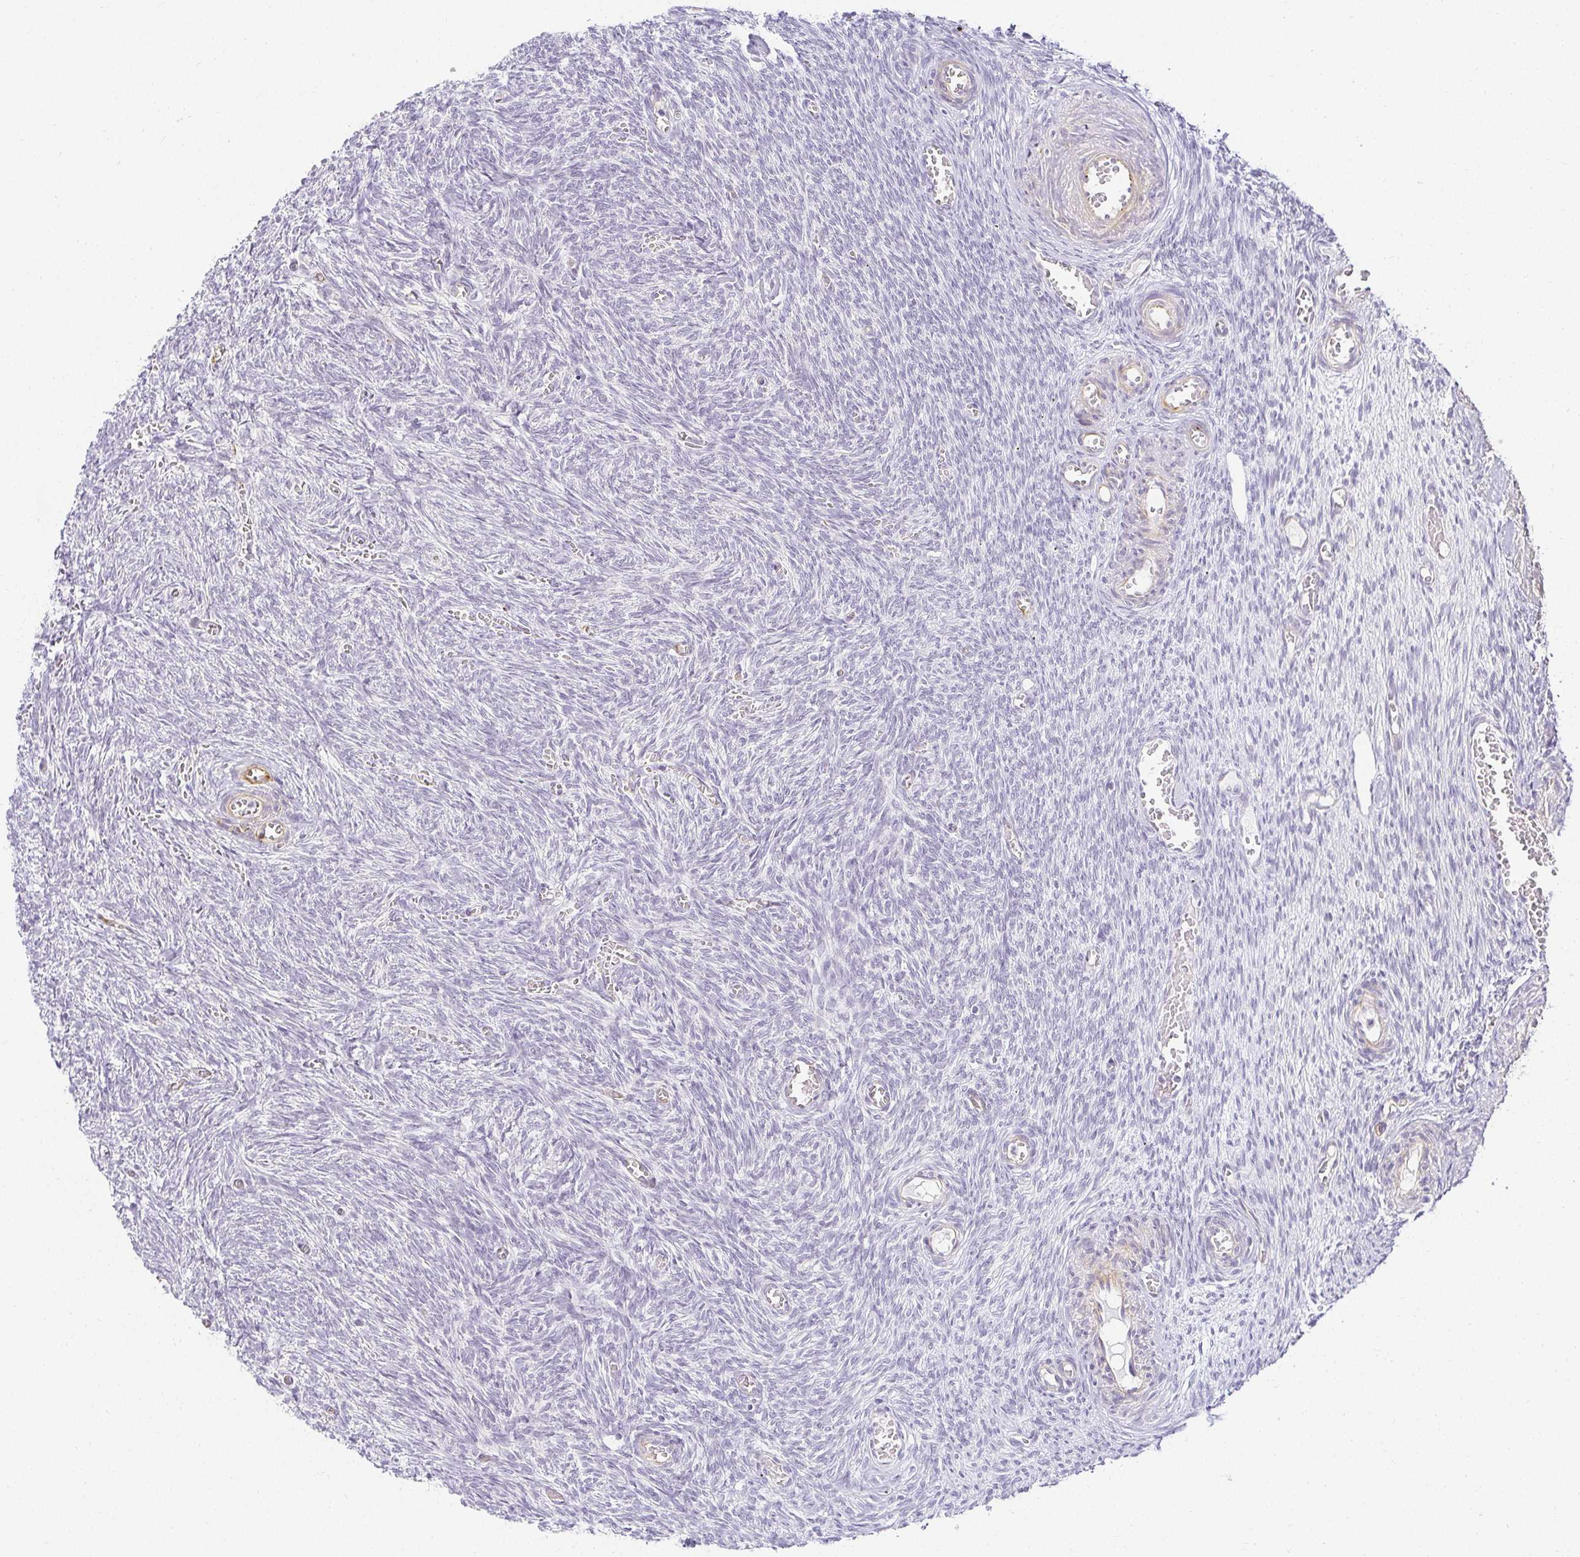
{"staining": {"intensity": "negative", "quantity": "none", "location": "none"}, "tissue": "ovary", "cell_type": "Follicle cells", "image_type": "normal", "snomed": [{"axis": "morphology", "description": "Normal tissue, NOS"}, {"axis": "topography", "description": "Ovary"}], "caption": "High power microscopy photomicrograph of an IHC image of normal ovary, revealing no significant expression in follicle cells.", "gene": "ACAN", "patient": {"sex": "female", "age": 67}}